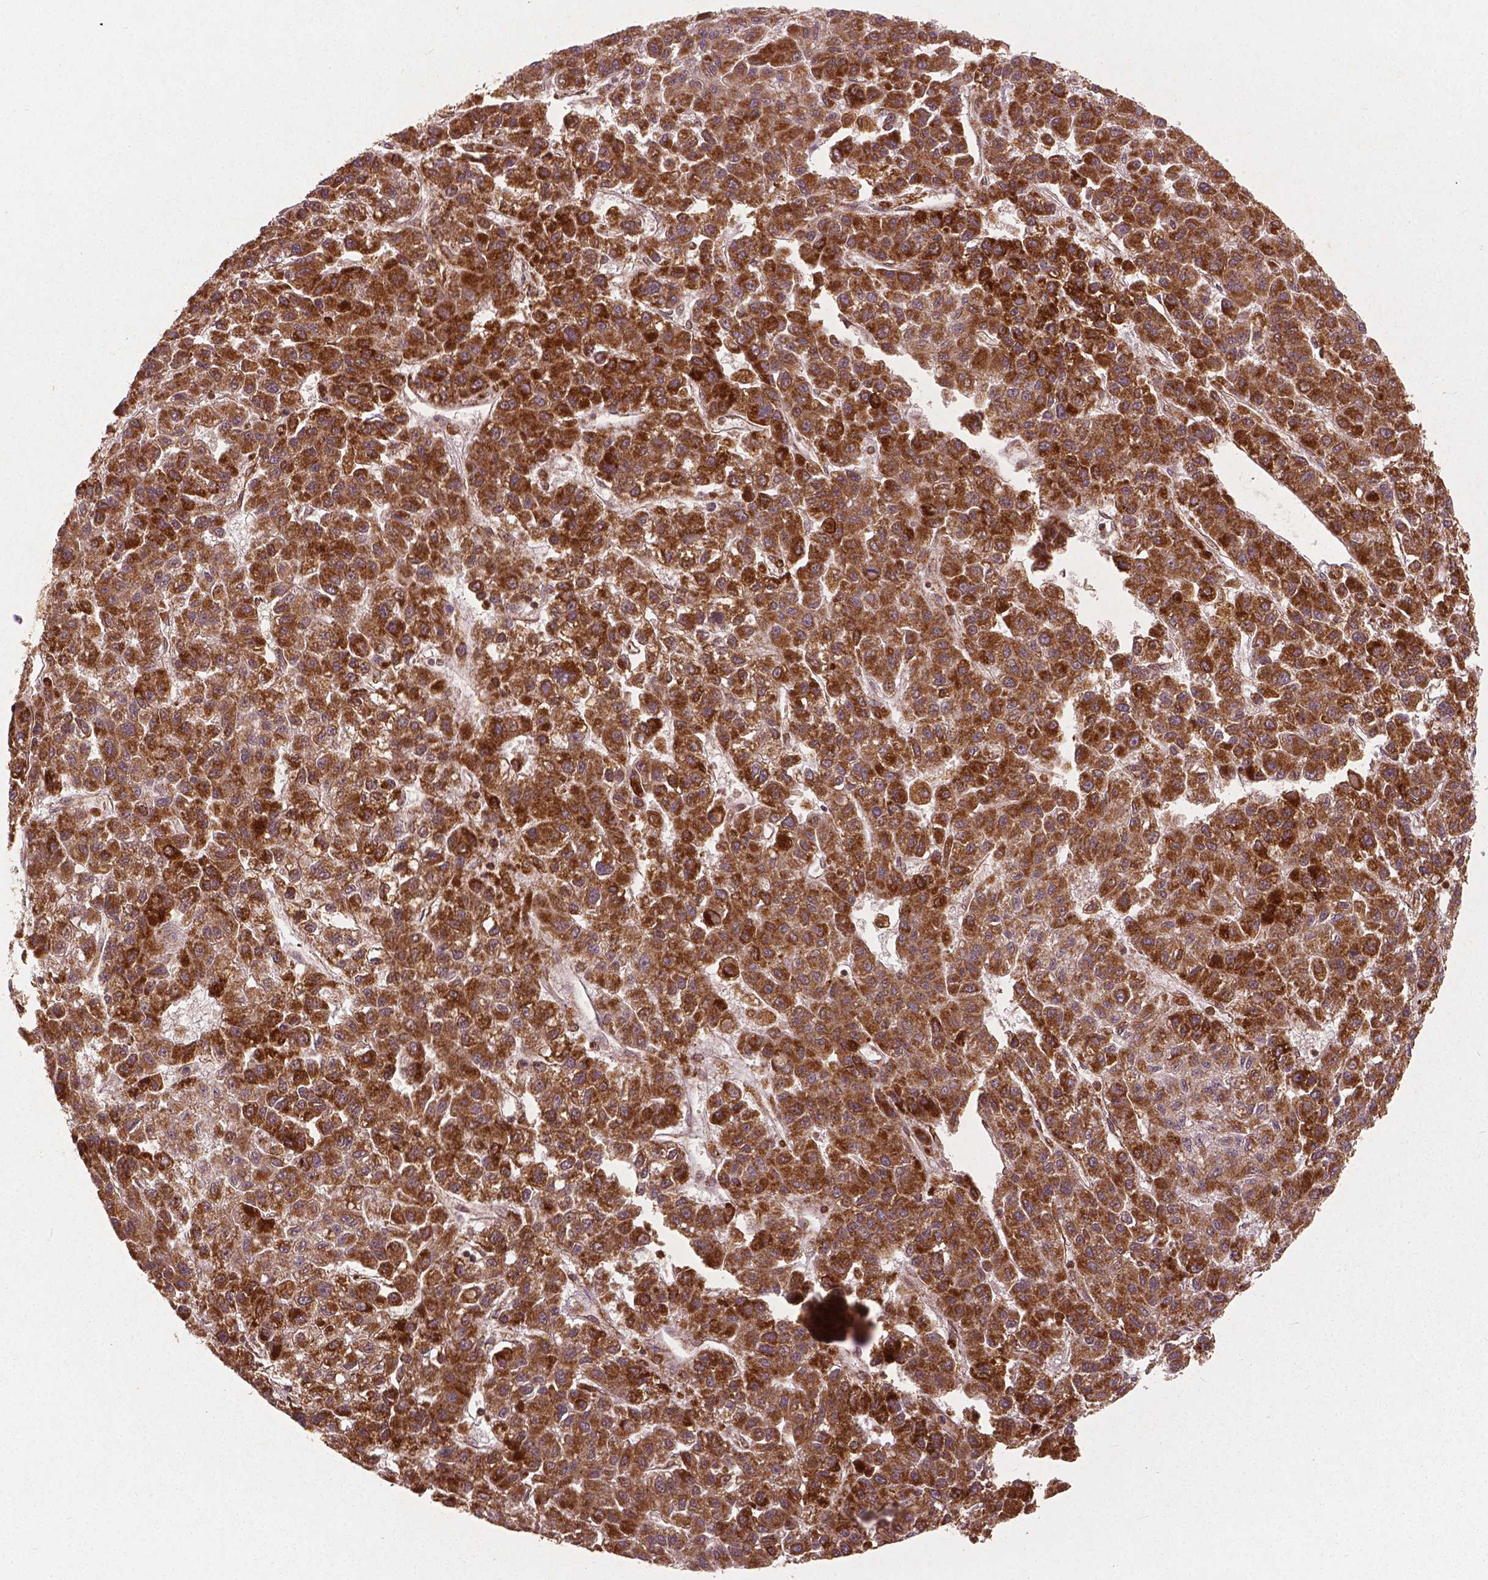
{"staining": {"intensity": "strong", "quantity": ">75%", "location": "cytoplasmic/membranous"}, "tissue": "liver cancer", "cell_type": "Tumor cells", "image_type": "cancer", "snomed": [{"axis": "morphology", "description": "Carcinoma, Hepatocellular, NOS"}, {"axis": "topography", "description": "Liver"}], "caption": "Liver hepatocellular carcinoma tissue displays strong cytoplasmic/membranous positivity in approximately >75% of tumor cells The protein of interest is stained brown, and the nuclei are stained in blue (DAB (3,3'-diaminobenzidine) IHC with brightfield microscopy, high magnification).", "gene": "PGAM5", "patient": {"sex": "male", "age": 70}}